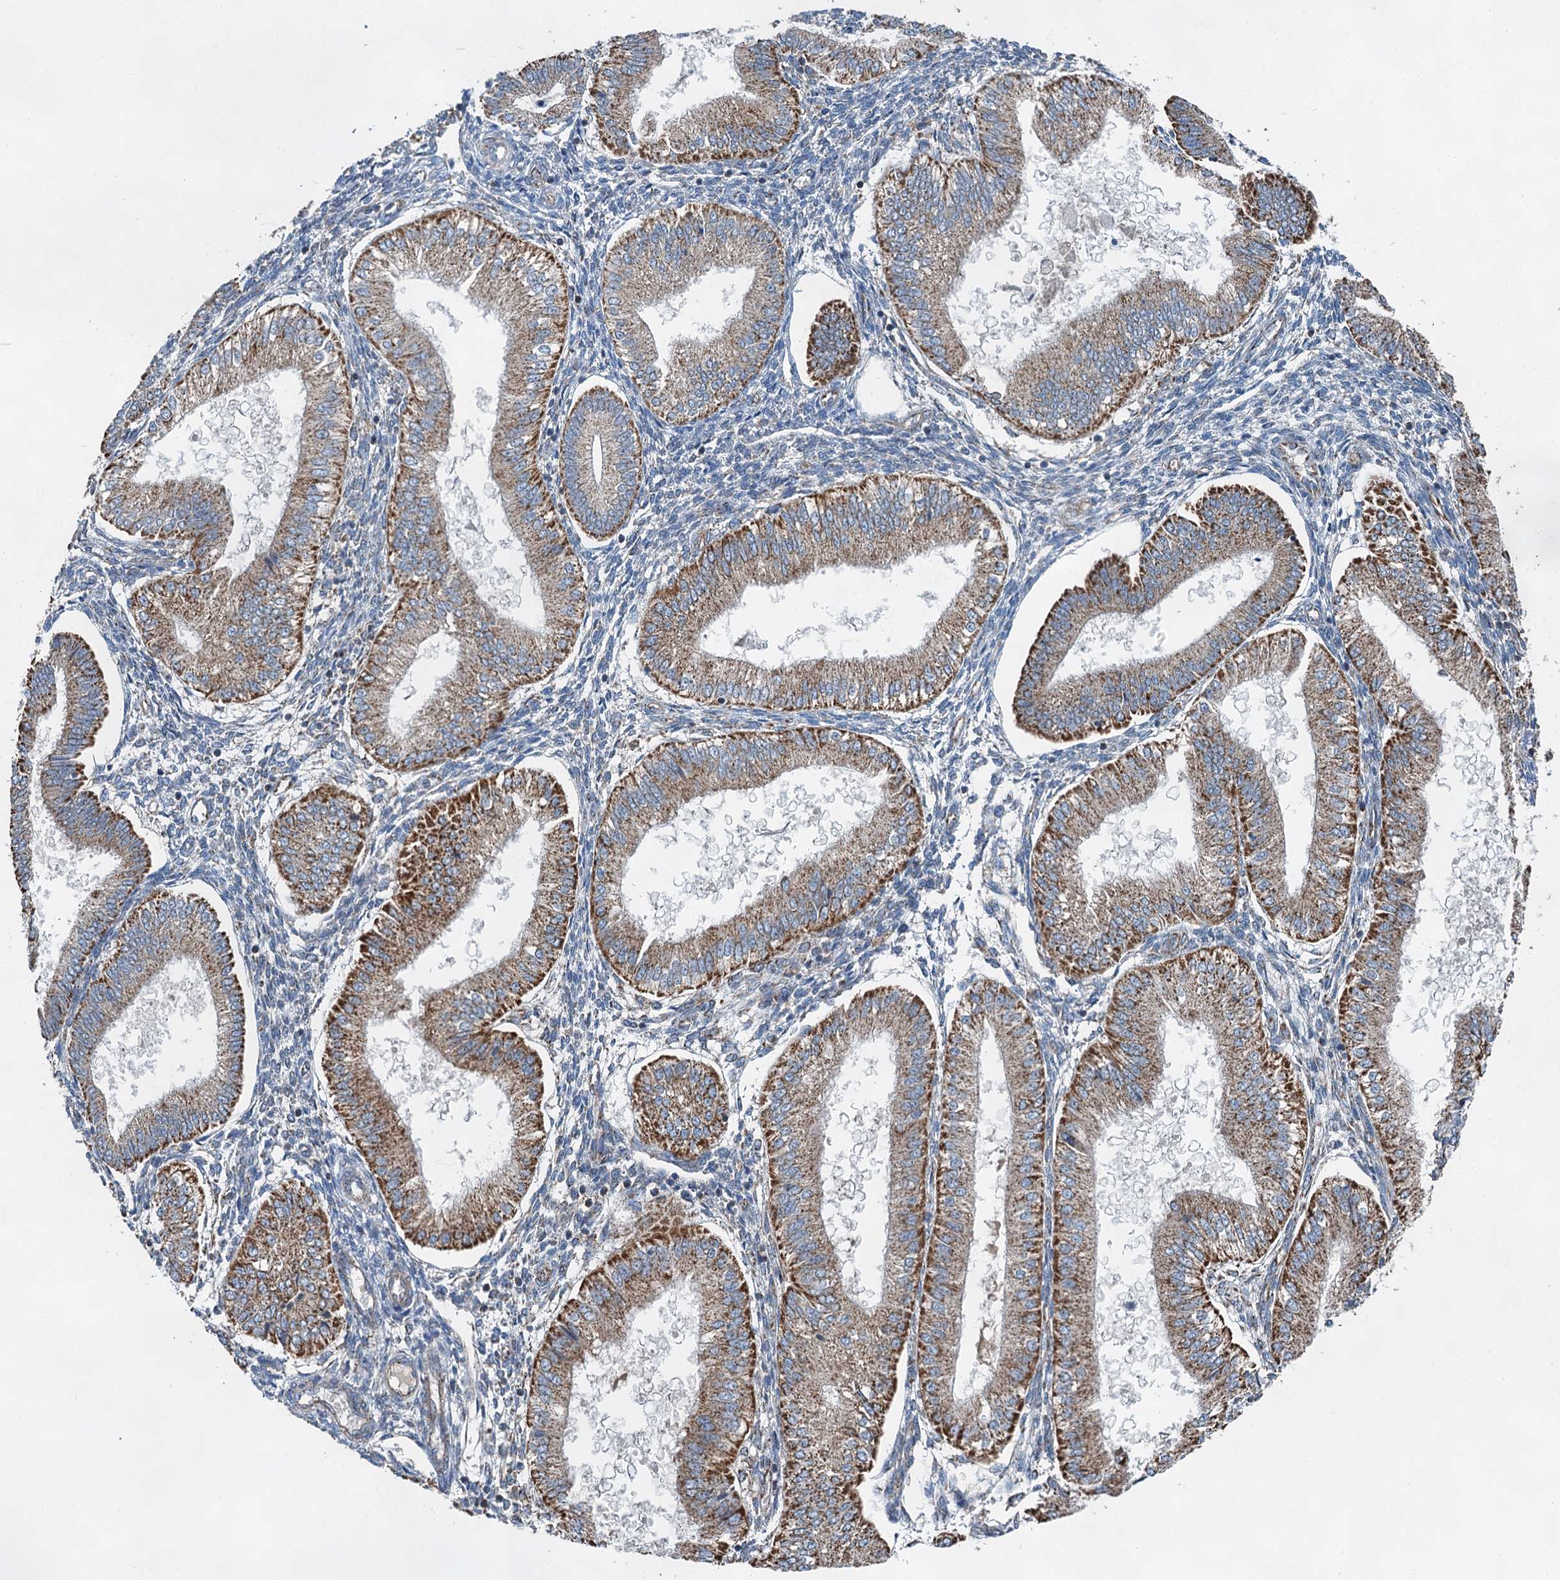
{"staining": {"intensity": "weak", "quantity": "25%-75%", "location": "cytoplasmic/membranous"}, "tissue": "endometrium", "cell_type": "Cells in endometrial stroma", "image_type": "normal", "snomed": [{"axis": "morphology", "description": "Normal tissue, NOS"}, {"axis": "topography", "description": "Endometrium"}], "caption": "About 25%-75% of cells in endometrial stroma in normal human endometrium demonstrate weak cytoplasmic/membranous protein expression as visualized by brown immunohistochemical staining.", "gene": "HAUS2", "patient": {"sex": "female", "age": 39}}